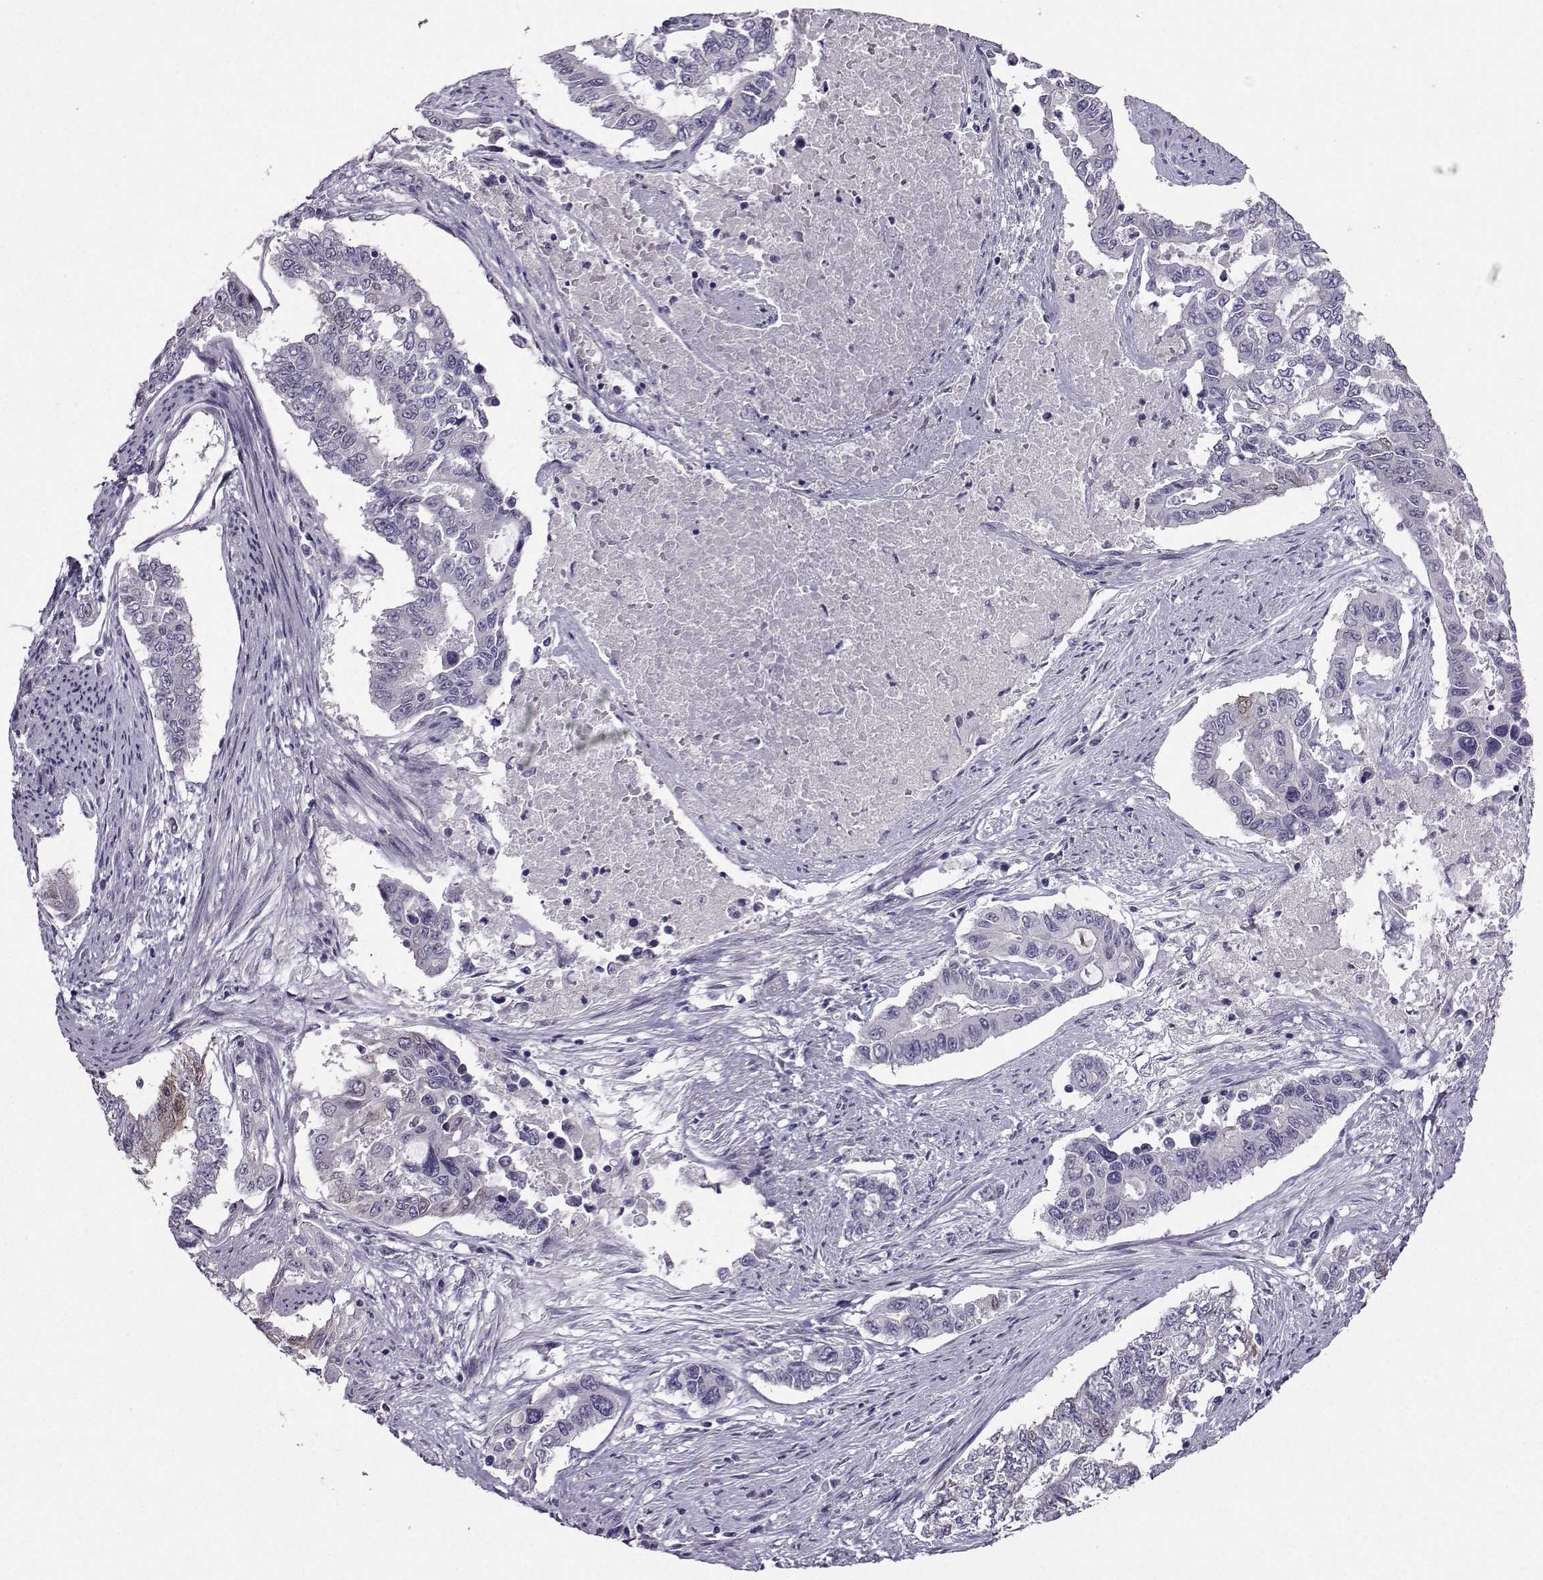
{"staining": {"intensity": "strong", "quantity": "<25%", "location": "cytoplasmic/membranous"}, "tissue": "endometrial cancer", "cell_type": "Tumor cells", "image_type": "cancer", "snomed": [{"axis": "morphology", "description": "Adenocarcinoma, NOS"}, {"axis": "topography", "description": "Uterus"}], "caption": "IHC of adenocarcinoma (endometrial) exhibits medium levels of strong cytoplasmic/membranous positivity in approximately <25% of tumor cells.", "gene": "CRYBB1", "patient": {"sex": "female", "age": 59}}